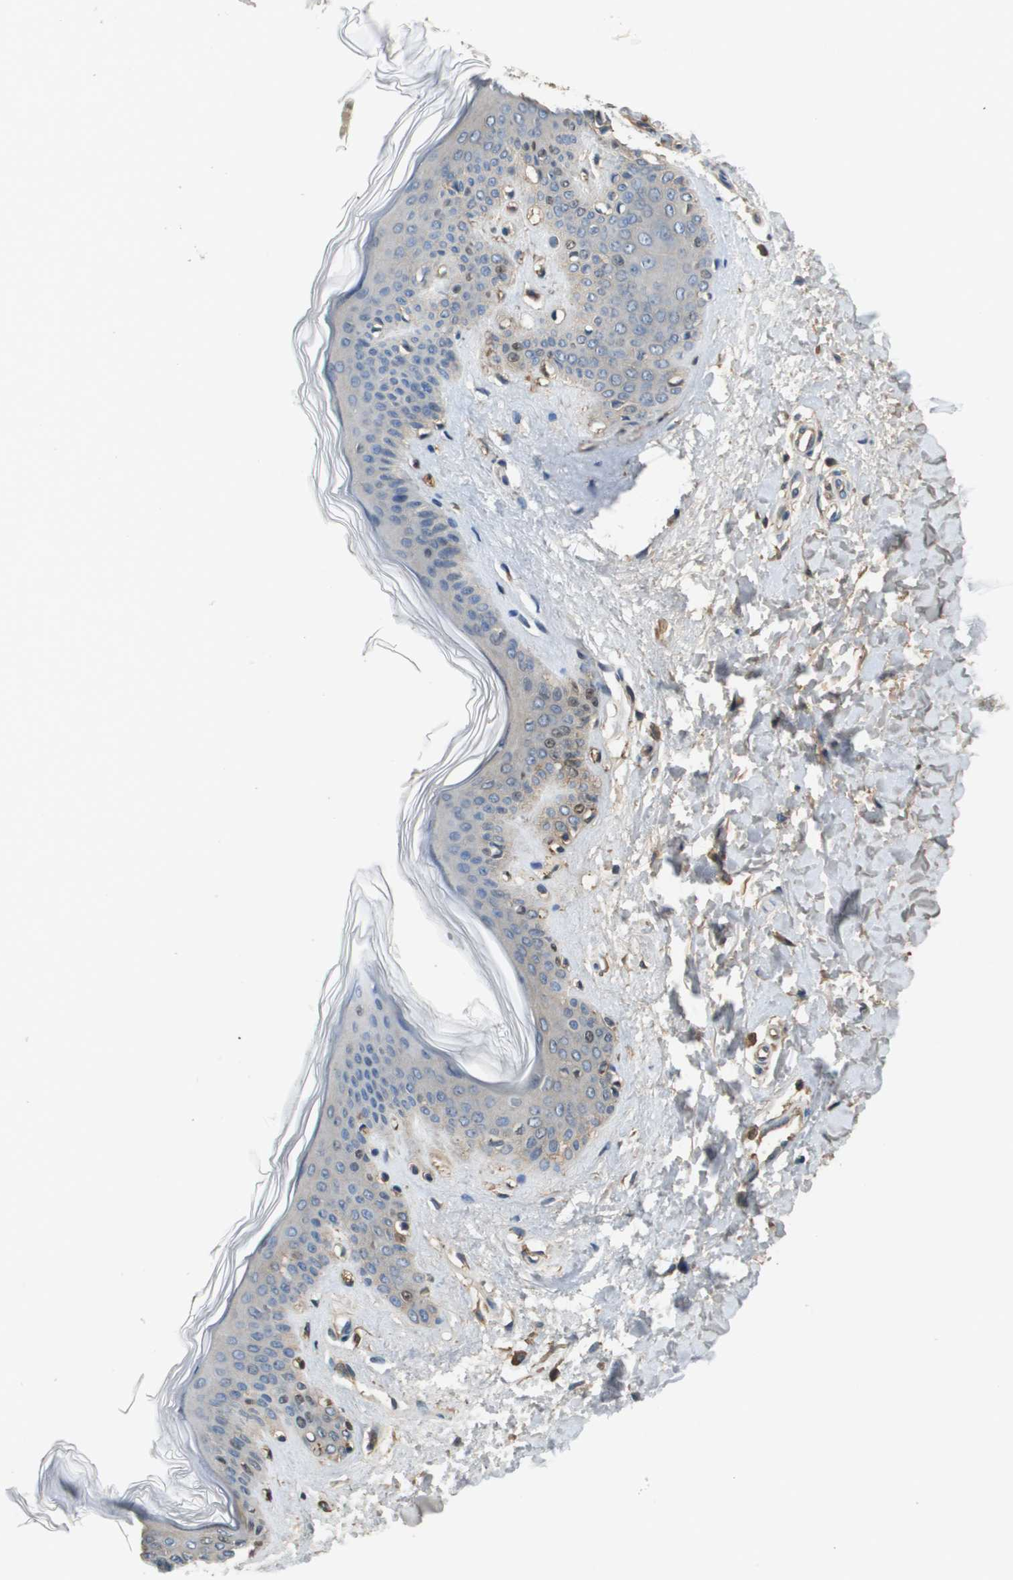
{"staining": {"intensity": "negative", "quantity": "none", "location": "none"}, "tissue": "skin", "cell_type": "Fibroblasts", "image_type": "normal", "snomed": [{"axis": "morphology", "description": "Normal tissue, NOS"}, {"axis": "topography", "description": "Skin"}], "caption": "Immunohistochemistry photomicrograph of unremarkable human skin stained for a protein (brown), which displays no positivity in fibroblasts.", "gene": "SLC16A3", "patient": {"sex": "female", "age": 41}}